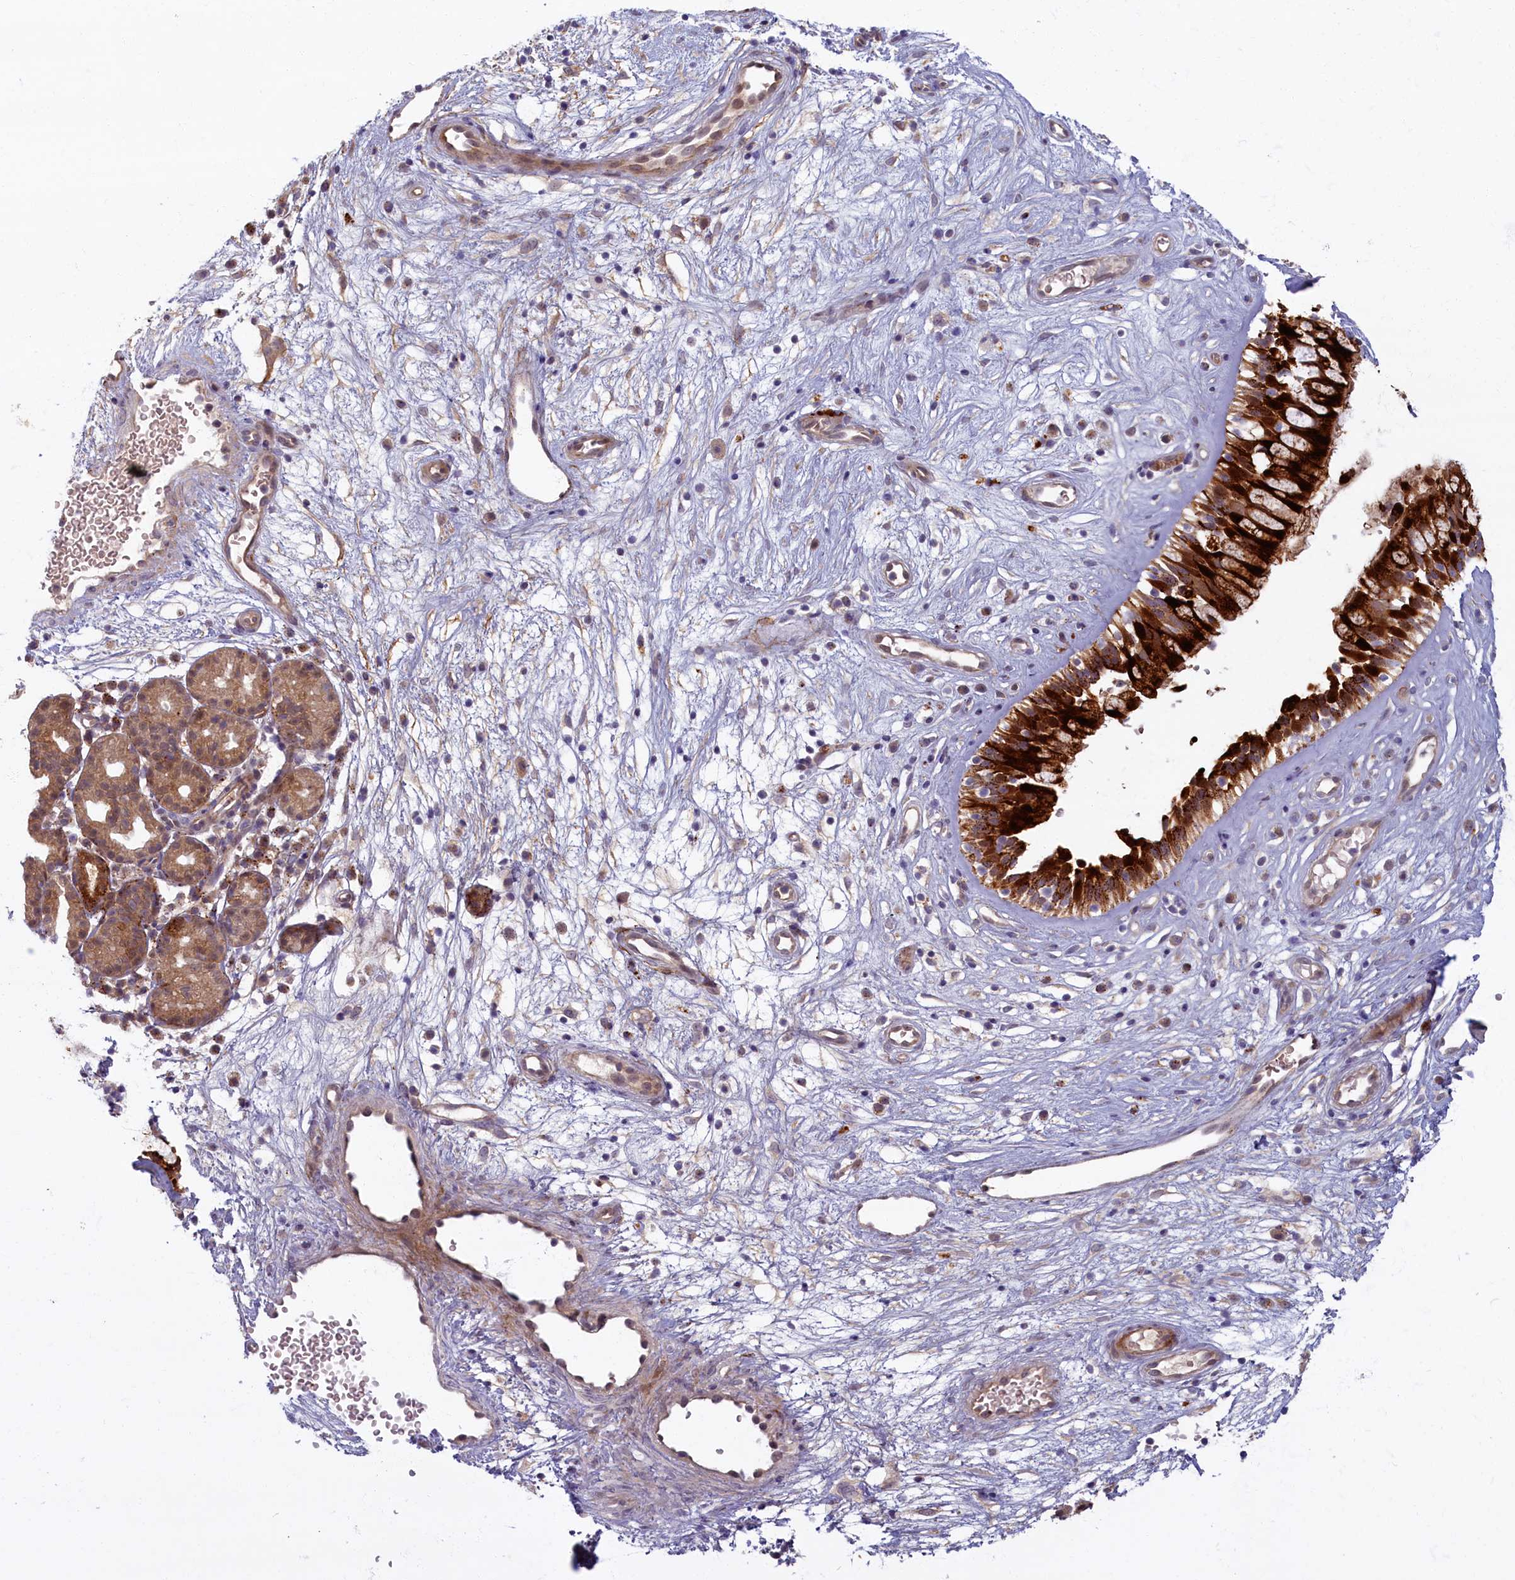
{"staining": {"intensity": "strong", "quantity": ">75%", "location": "cytoplasmic/membranous"}, "tissue": "nasopharynx", "cell_type": "Respiratory epithelial cells", "image_type": "normal", "snomed": [{"axis": "morphology", "description": "Normal tissue, NOS"}, {"axis": "topography", "description": "Nasopharynx"}], "caption": "Immunohistochemistry of normal human nasopharynx reveals high levels of strong cytoplasmic/membranous positivity in approximately >75% of respiratory epithelial cells.", "gene": "FCSK", "patient": {"sex": "male", "age": 32}}